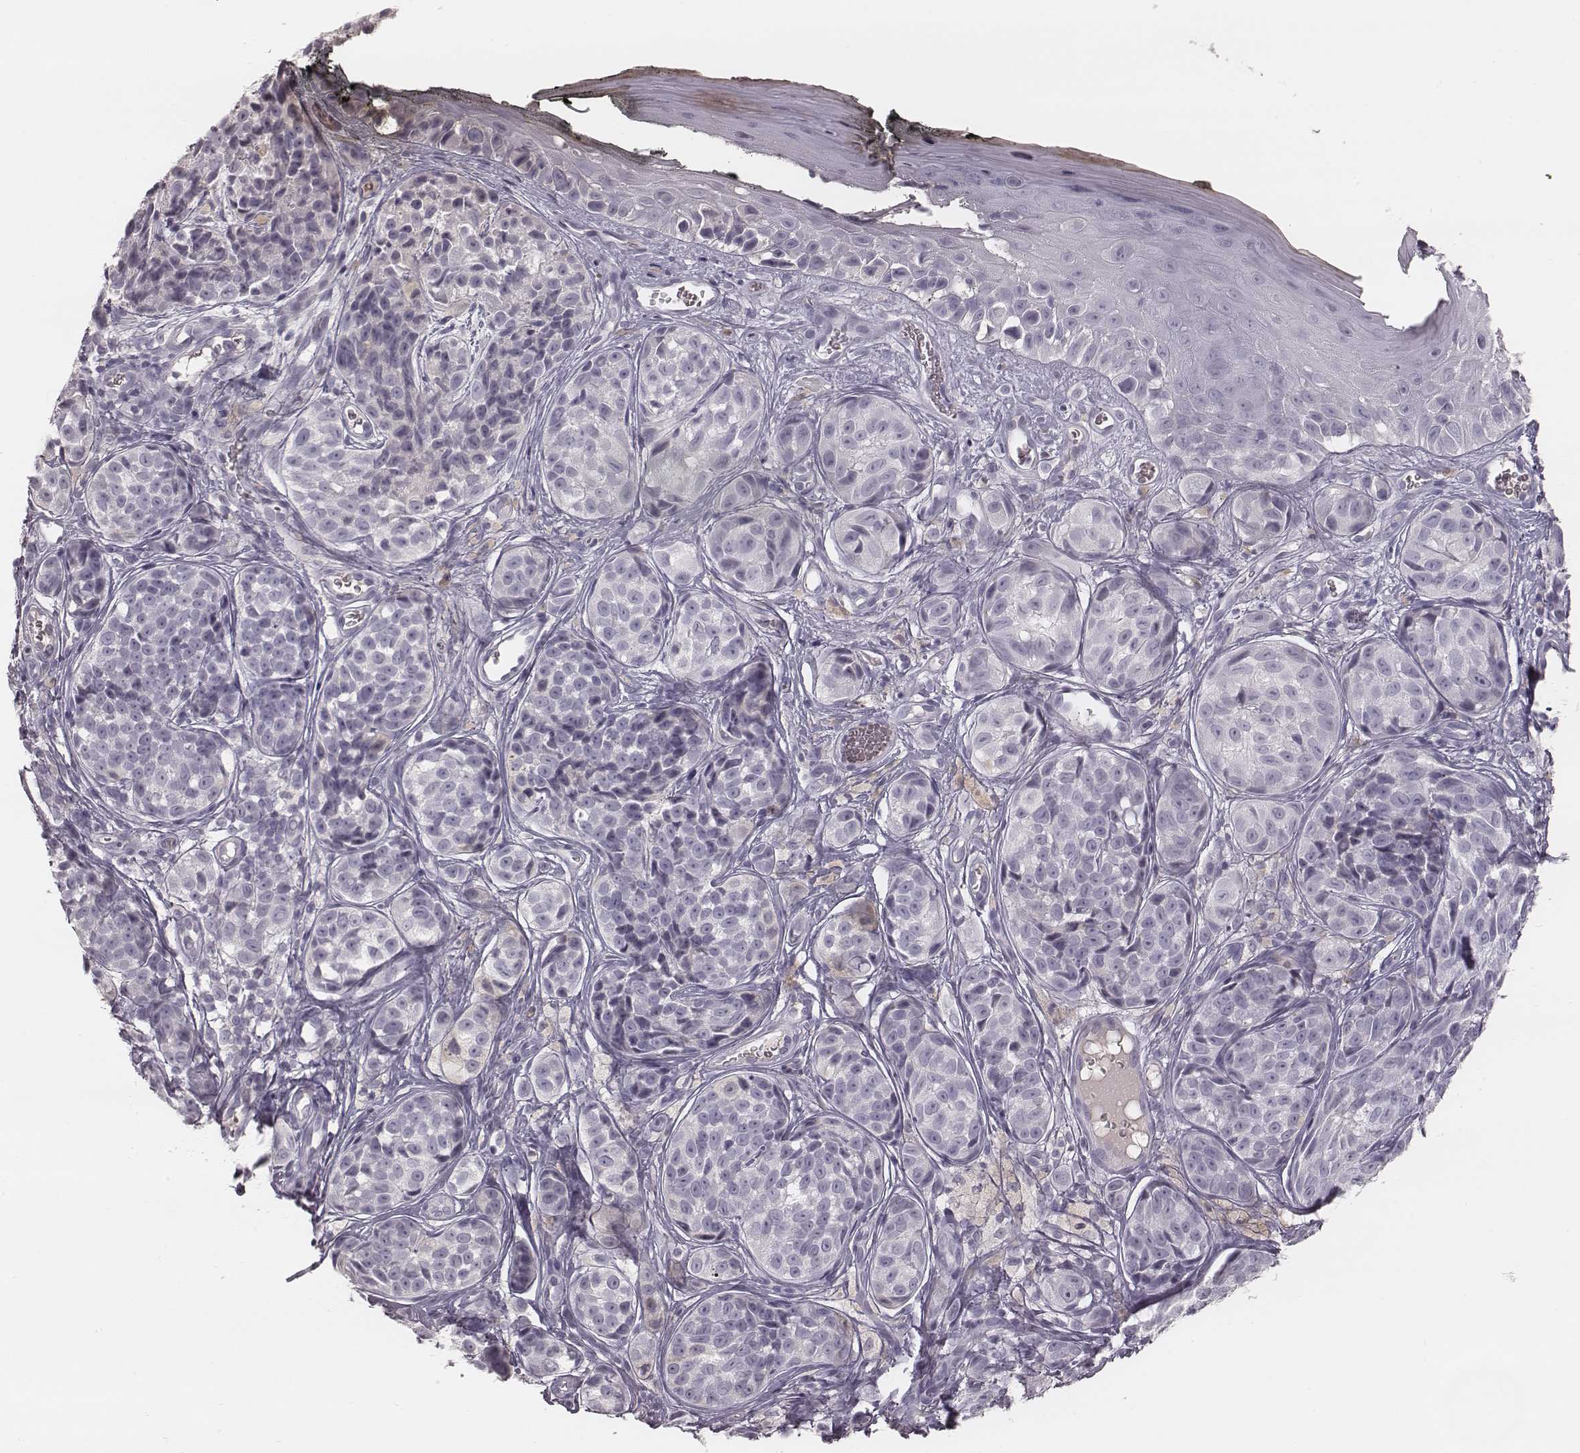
{"staining": {"intensity": "negative", "quantity": "none", "location": "none"}, "tissue": "melanoma", "cell_type": "Tumor cells", "image_type": "cancer", "snomed": [{"axis": "morphology", "description": "Malignant melanoma, NOS"}, {"axis": "topography", "description": "Skin"}], "caption": "Immunohistochemistry micrograph of neoplastic tissue: melanoma stained with DAB (3,3'-diaminobenzidine) reveals no significant protein expression in tumor cells.", "gene": "SMIM24", "patient": {"sex": "male", "age": 48}}